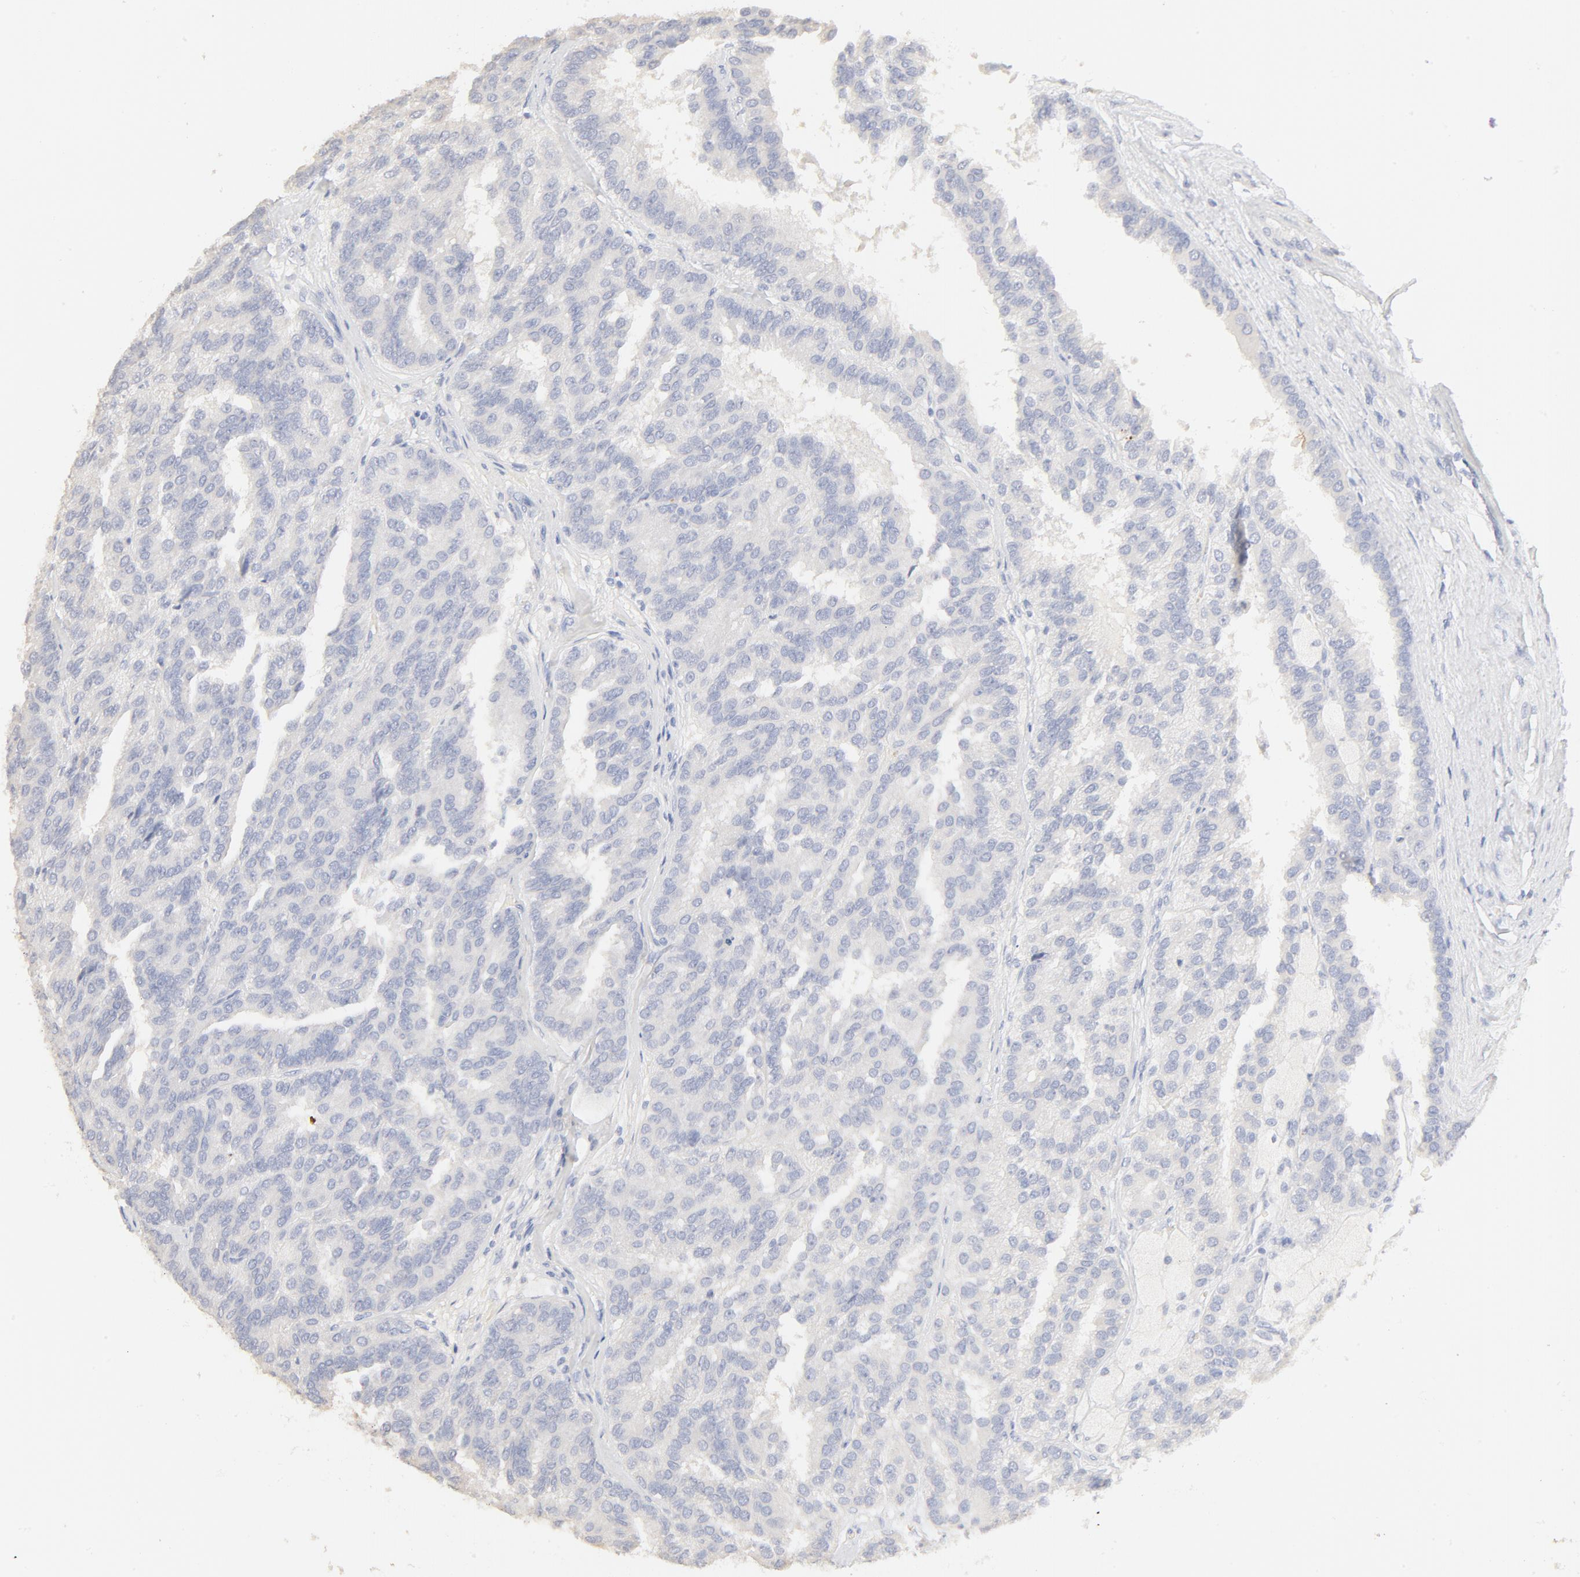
{"staining": {"intensity": "negative", "quantity": "none", "location": "none"}, "tissue": "renal cancer", "cell_type": "Tumor cells", "image_type": "cancer", "snomed": [{"axis": "morphology", "description": "Adenocarcinoma, NOS"}, {"axis": "topography", "description": "Kidney"}], "caption": "A micrograph of renal cancer stained for a protein shows no brown staining in tumor cells.", "gene": "FCGBP", "patient": {"sex": "male", "age": 46}}